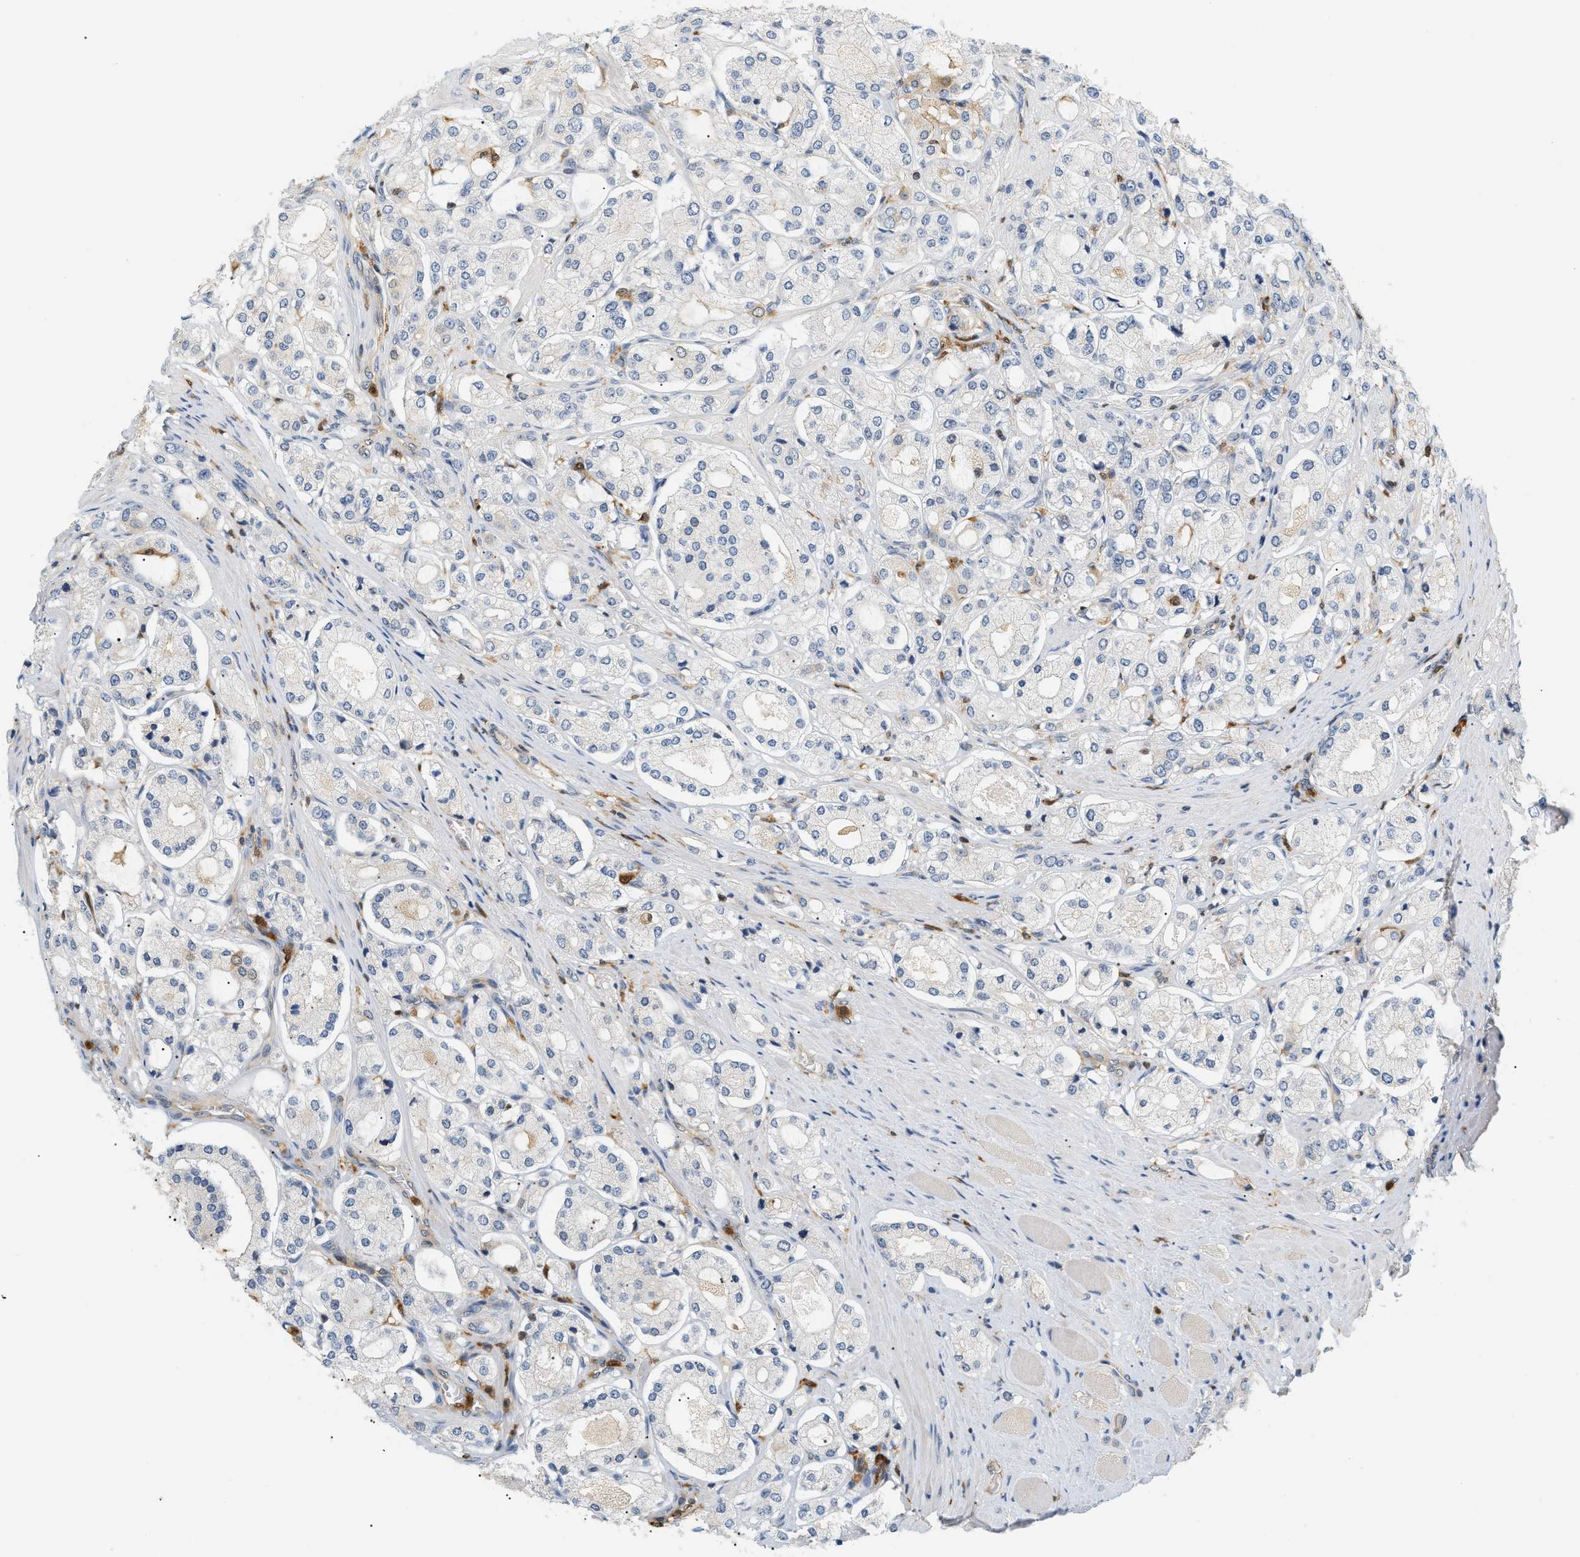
{"staining": {"intensity": "negative", "quantity": "none", "location": "none"}, "tissue": "prostate cancer", "cell_type": "Tumor cells", "image_type": "cancer", "snomed": [{"axis": "morphology", "description": "Adenocarcinoma, High grade"}, {"axis": "topography", "description": "Prostate"}], "caption": "Tumor cells show no significant protein positivity in prostate cancer (high-grade adenocarcinoma).", "gene": "PYCARD", "patient": {"sex": "male", "age": 65}}